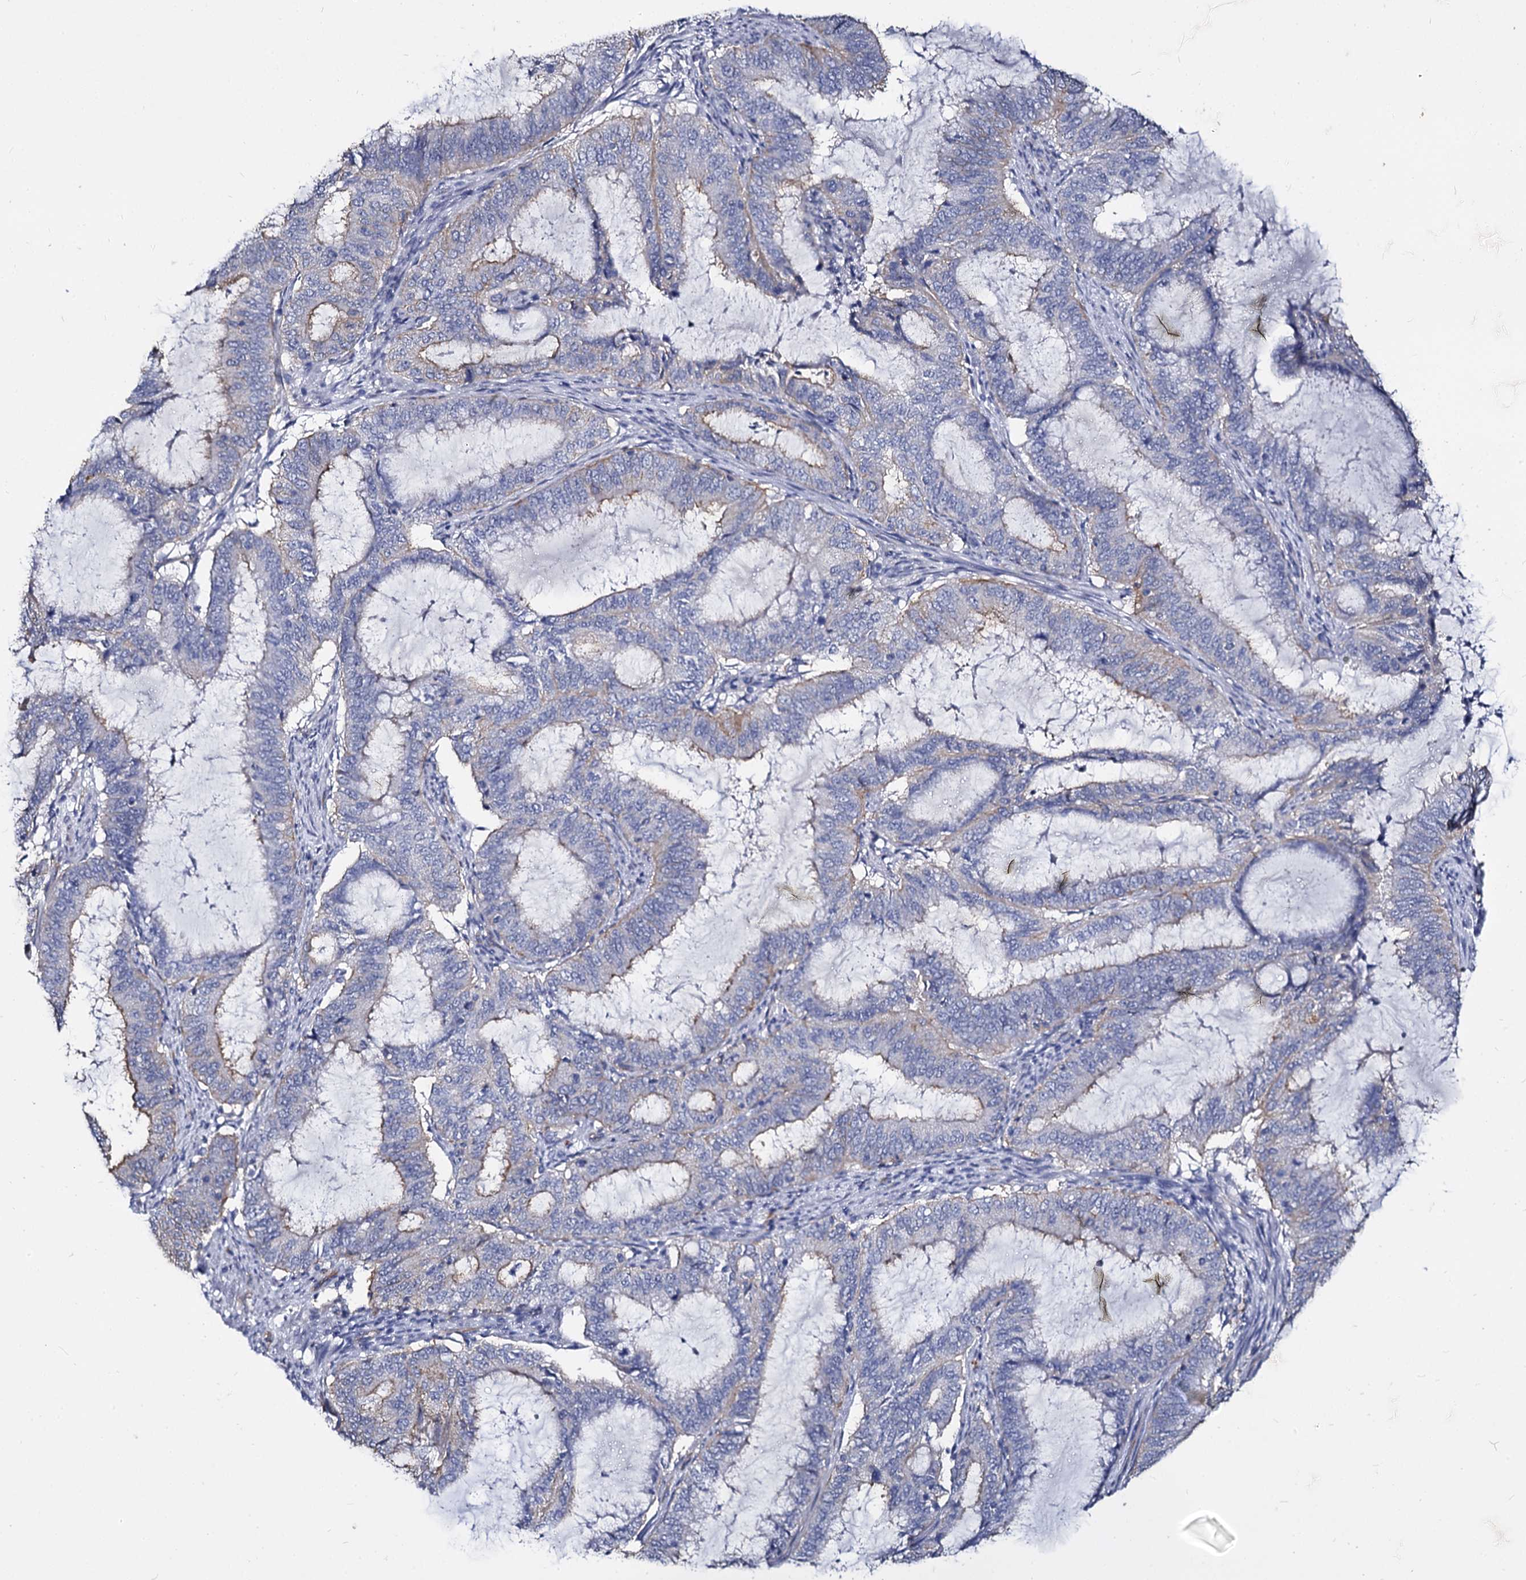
{"staining": {"intensity": "negative", "quantity": "none", "location": "none"}, "tissue": "endometrial cancer", "cell_type": "Tumor cells", "image_type": "cancer", "snomed": [{"axis": "morphology", "description": "Adenocarcinoma, NOS"}, {"axis": "topography", "description": "Endometrium"}], "caption": "The image exhibits no significant expression in tumor cells of adenocarcinoma (endometrial).", "gene": "CBFB", "patient": {"sex": "female", "age": 51}}